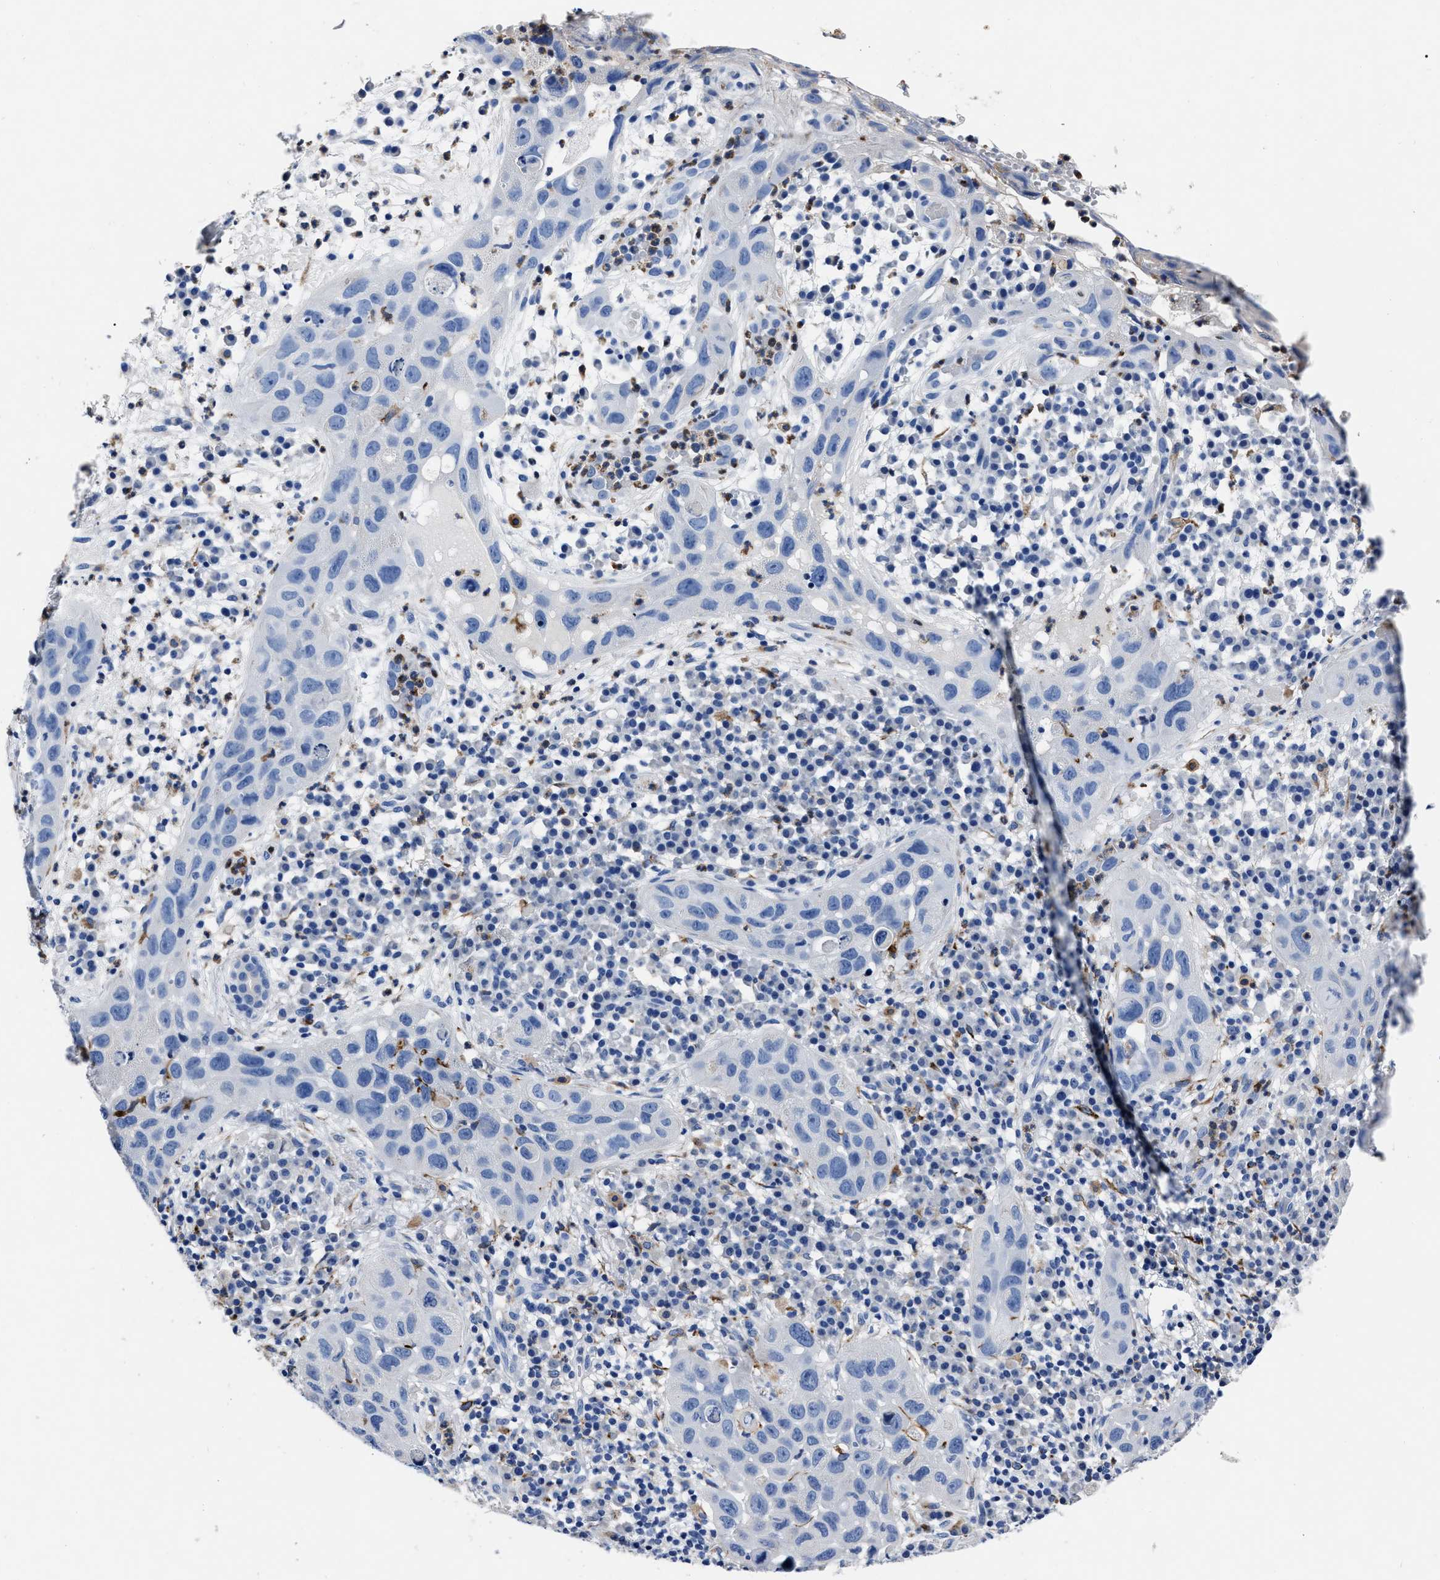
{"staining": {"intensity": "negative", "quantity": "none", "location": "none"}, "tissue": "skin cancer", "cell_type": "Tumor cells", "image_type": "cancer", "snomed": [{"axis": "morphology", "description": "Squamous cell carcinoma in situ, NOS"}, {"axis": "morphology", "description": "Squamous cell carcinoma, NOS"}, {"axis": "topography", "description": "Skin"}], "caption": "Immunohistochemical staining of human skin cancer reveals no significant staining in tumor cells.", "gene": "OR10G3", "patient": {"sex": "male", "age": 93}}